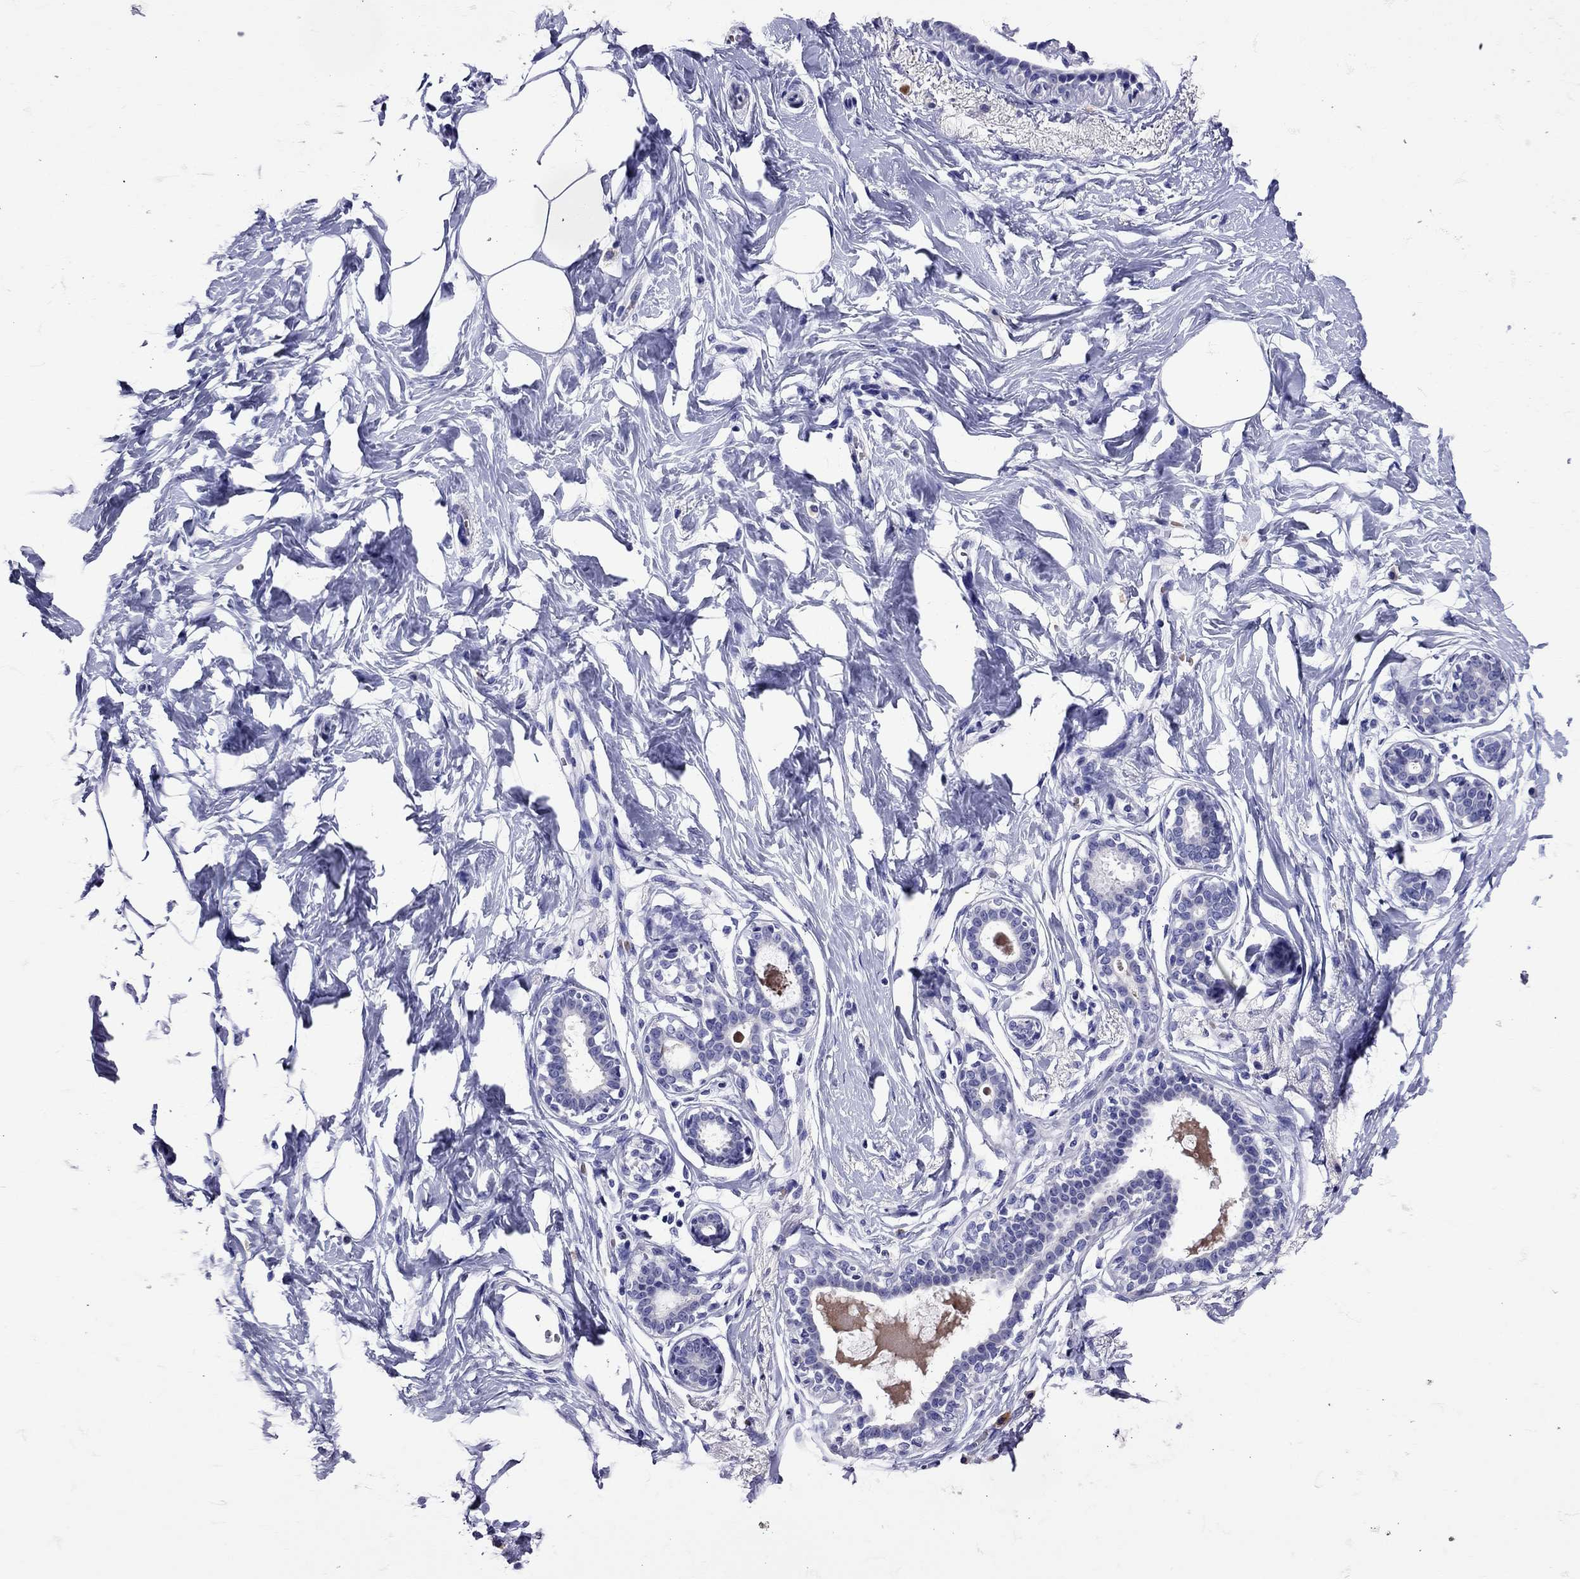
{"staining": {"intensity": "negative", "quantity": "none", "location": "none"}, "tissue": "breast", "cell_type": "Adipocytes", "image_type": "normal", "snomed": [{"axis": "morphology", "description": "Normal tissue, NOS"}, {"axis": "morphology", "description": "Lobular carcinoma, in situ"}, {"axis": "topography", "description": "Breast"}], "caption": "The micrograph displays no significant staining in adipocytes of breast.", "gene": "TBR1", "patient": {"sex": "female", "age": 35}}